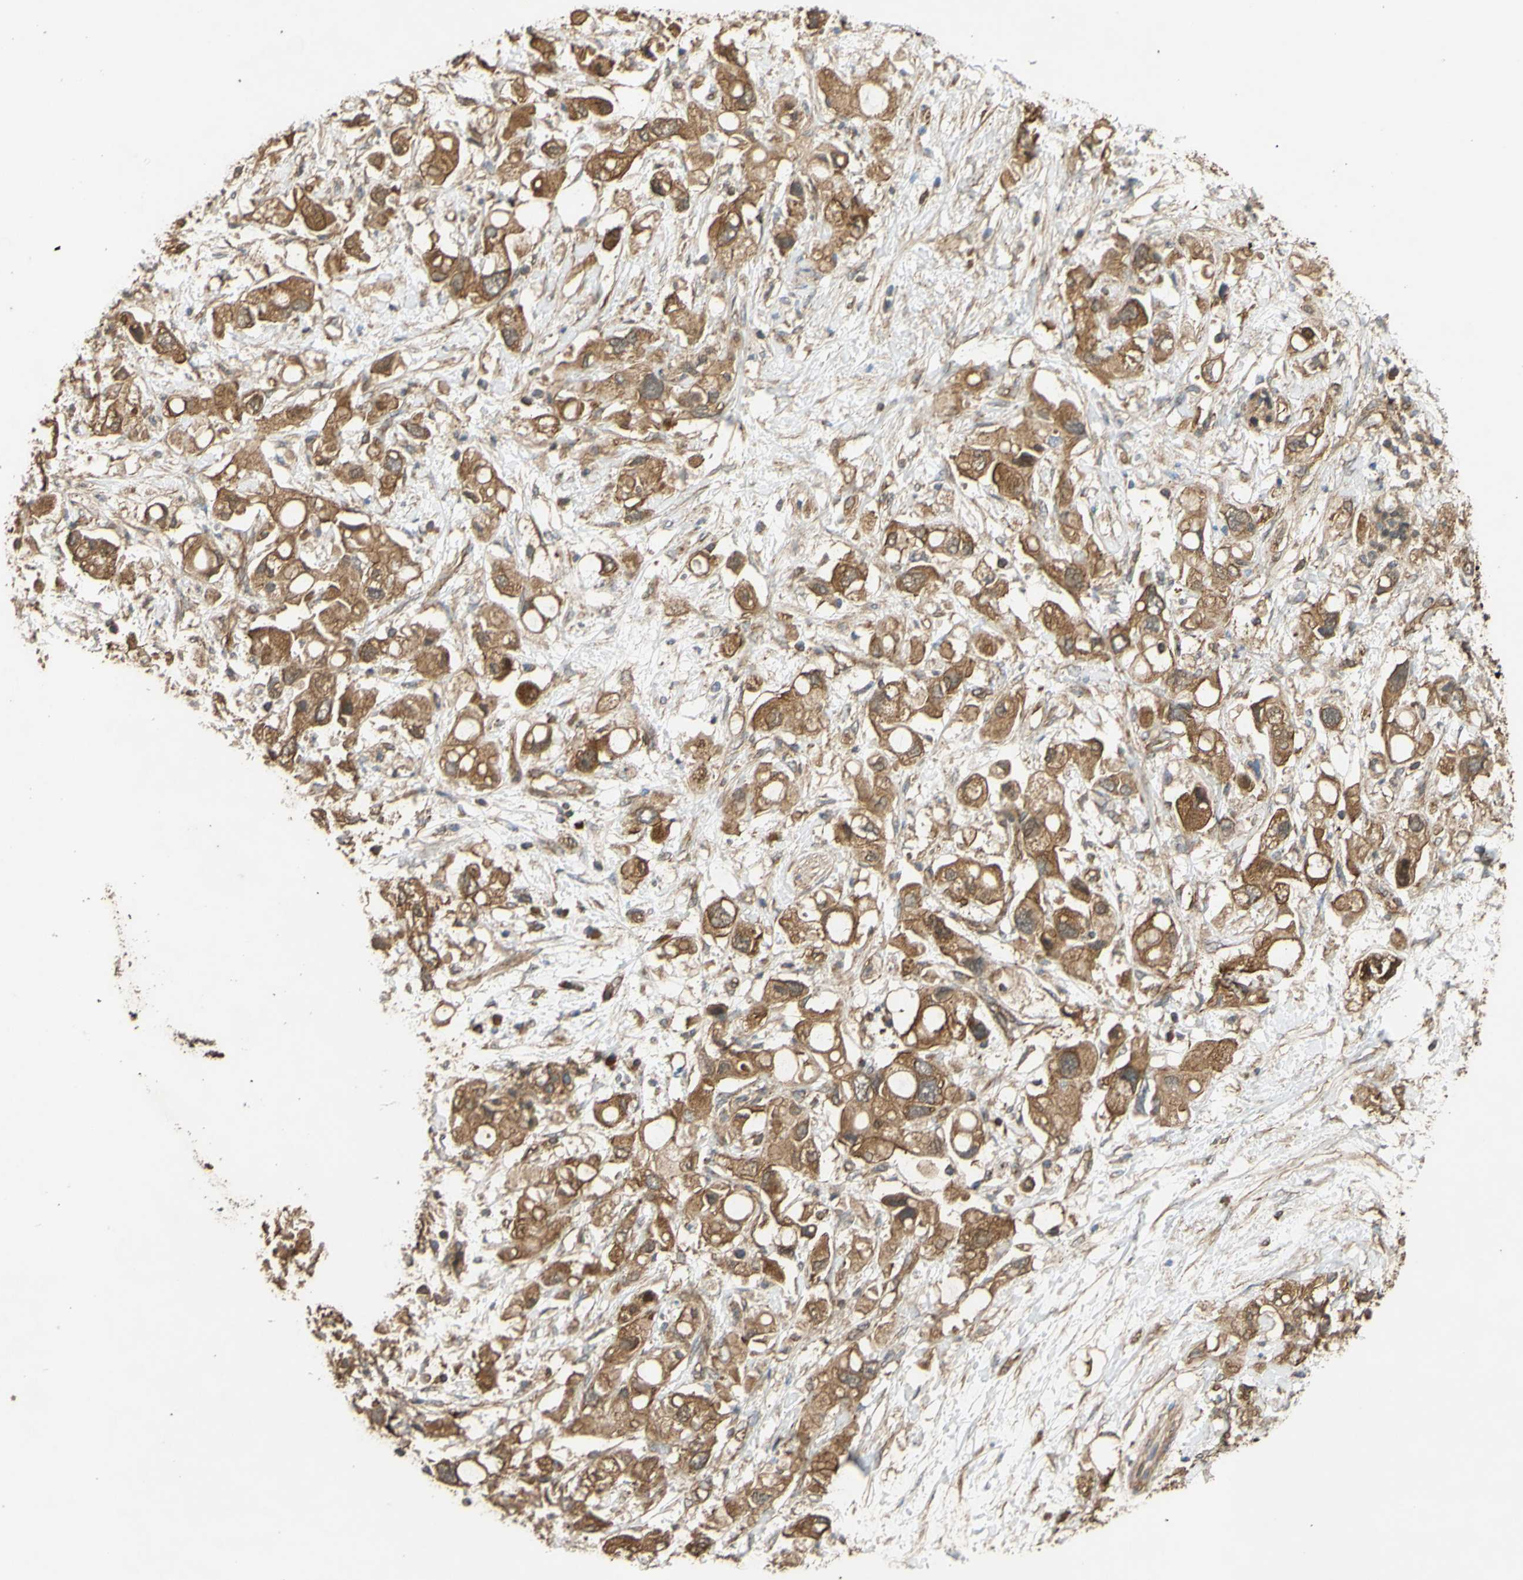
{"staining": {"intensity": "moderate", "quantity": ">75%", "location": "cytoplasmic/membranous"}, "tissue": "pancreatic cancer", "cell_type": "Tumor cells", "image_type": "cancer", "snomed": [{"axis": "morphology", "description": "Adenocarcinoma, NOS"}, {"axis": "topography", "description": "Pancreas"}], "caption": "IHC of human pancreatic cancer (adenocarcinoma) exhibits medium levels of moderate cytoplasmic/membranous positivity in about >75% of tumor cells.", "gene": "CTTN", "patient": {"sex": "female", "age": 56}}